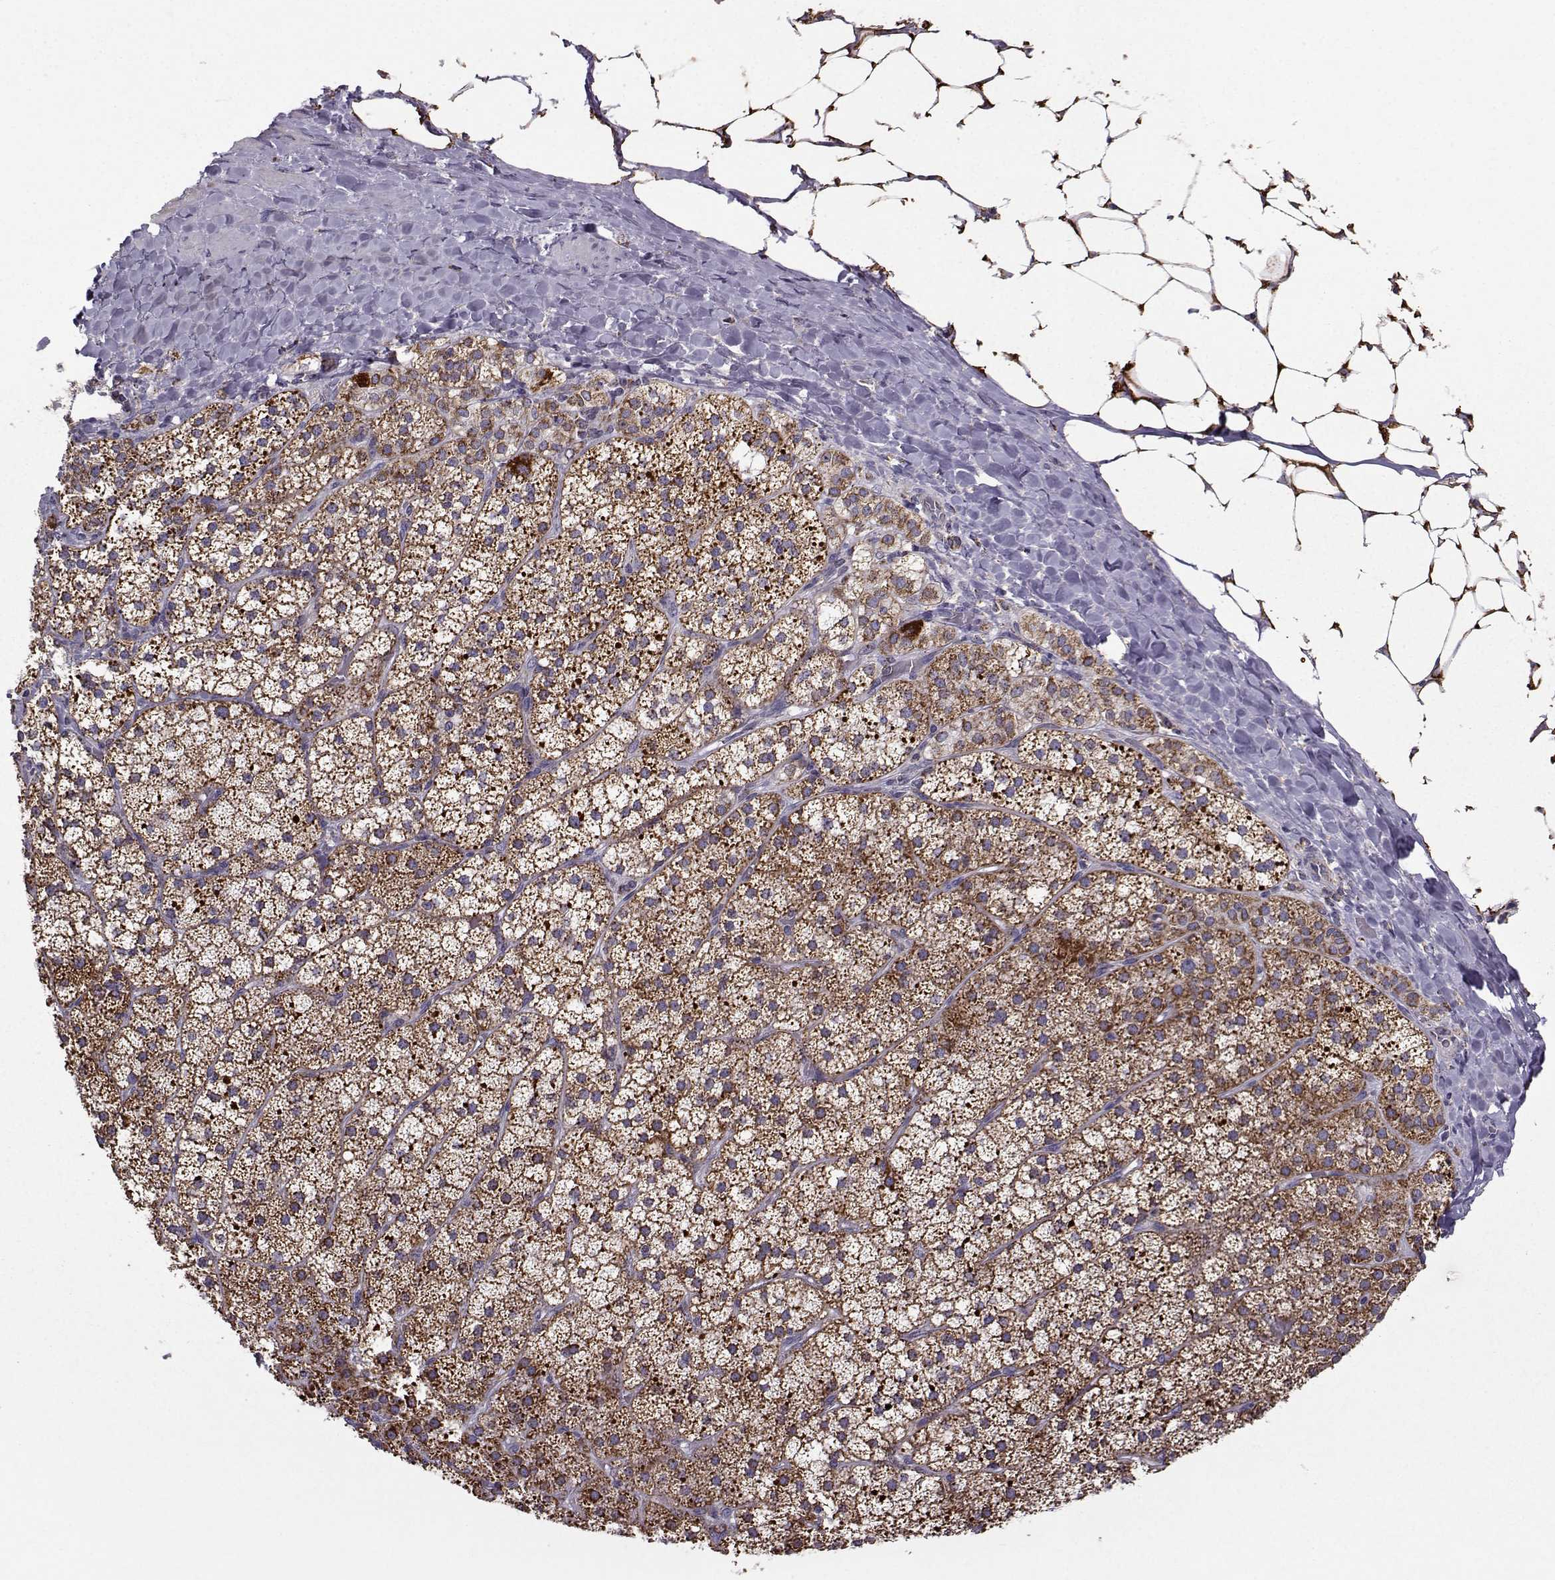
{"staining": {"intensity": "strong", "quantity": ">75%", "location": "cytoplasmic/membranous"}, "tissue": "adrenal gland", "cell_type": "Glandular cells", "image_type": "normal", "snomed": [{"axis": "morphology", "description": "Normal tissue, NOS"}, {"axis": "topography", "description": "Adrenal gland"}], "caption": "Immunohistochemistry (IHC) histopathology image of unremarkable adrenal gland: human adrenal gland stained using immunohistochemistry (IHC) shows high levels of strong protein expression localized specifically in the cytoplasmic/membranous of glandular cells, appearing as a cytoplasmic/membranous brown color.", "gene": "NECAB3", "patient": {"sex": "male", "age": 53}}